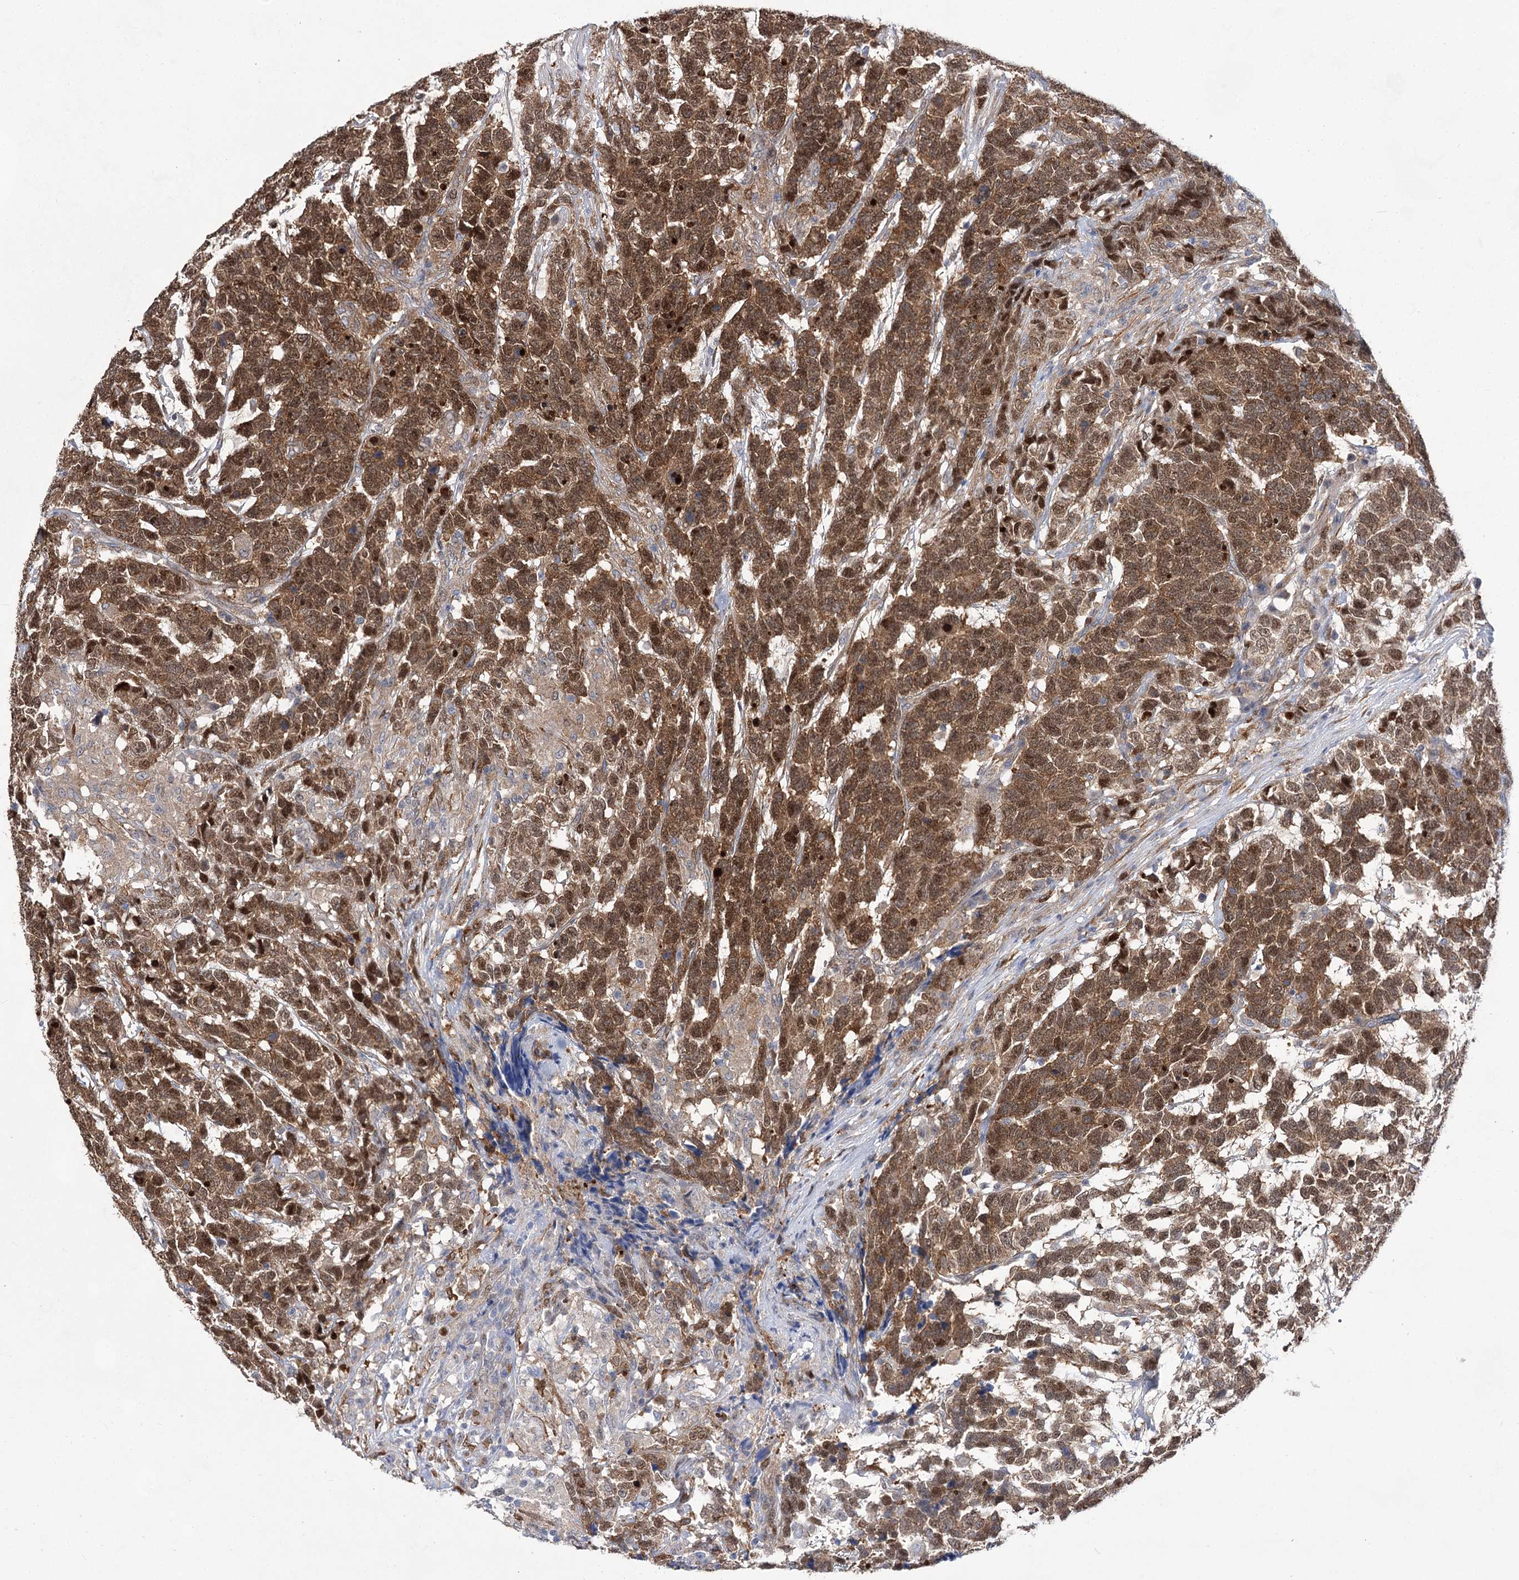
{"staining": {"intensity": "moderate", "quantity": ">75%", "location": "cytoplasmic/membranous,nuclear"}, "tissue": "testis cancer", "cell_type": "Tumor cells", "image_type": "cancer", "snomed": [{"axis": "morphology", "description": "Carcinoma, Embryonal, NOS"}, {"axis": "topography", "description": "Testis"}], "caption": "High-power microscopy captured an immunohistochemistry histopathology image of testis embryonal carcinoma, revealing moderate cytoplasmic/membranous and nuclear expression in approximately >75% of tumor cells.", "gene": "UGDH", "patient": {"sex": "male", "age": 26}}